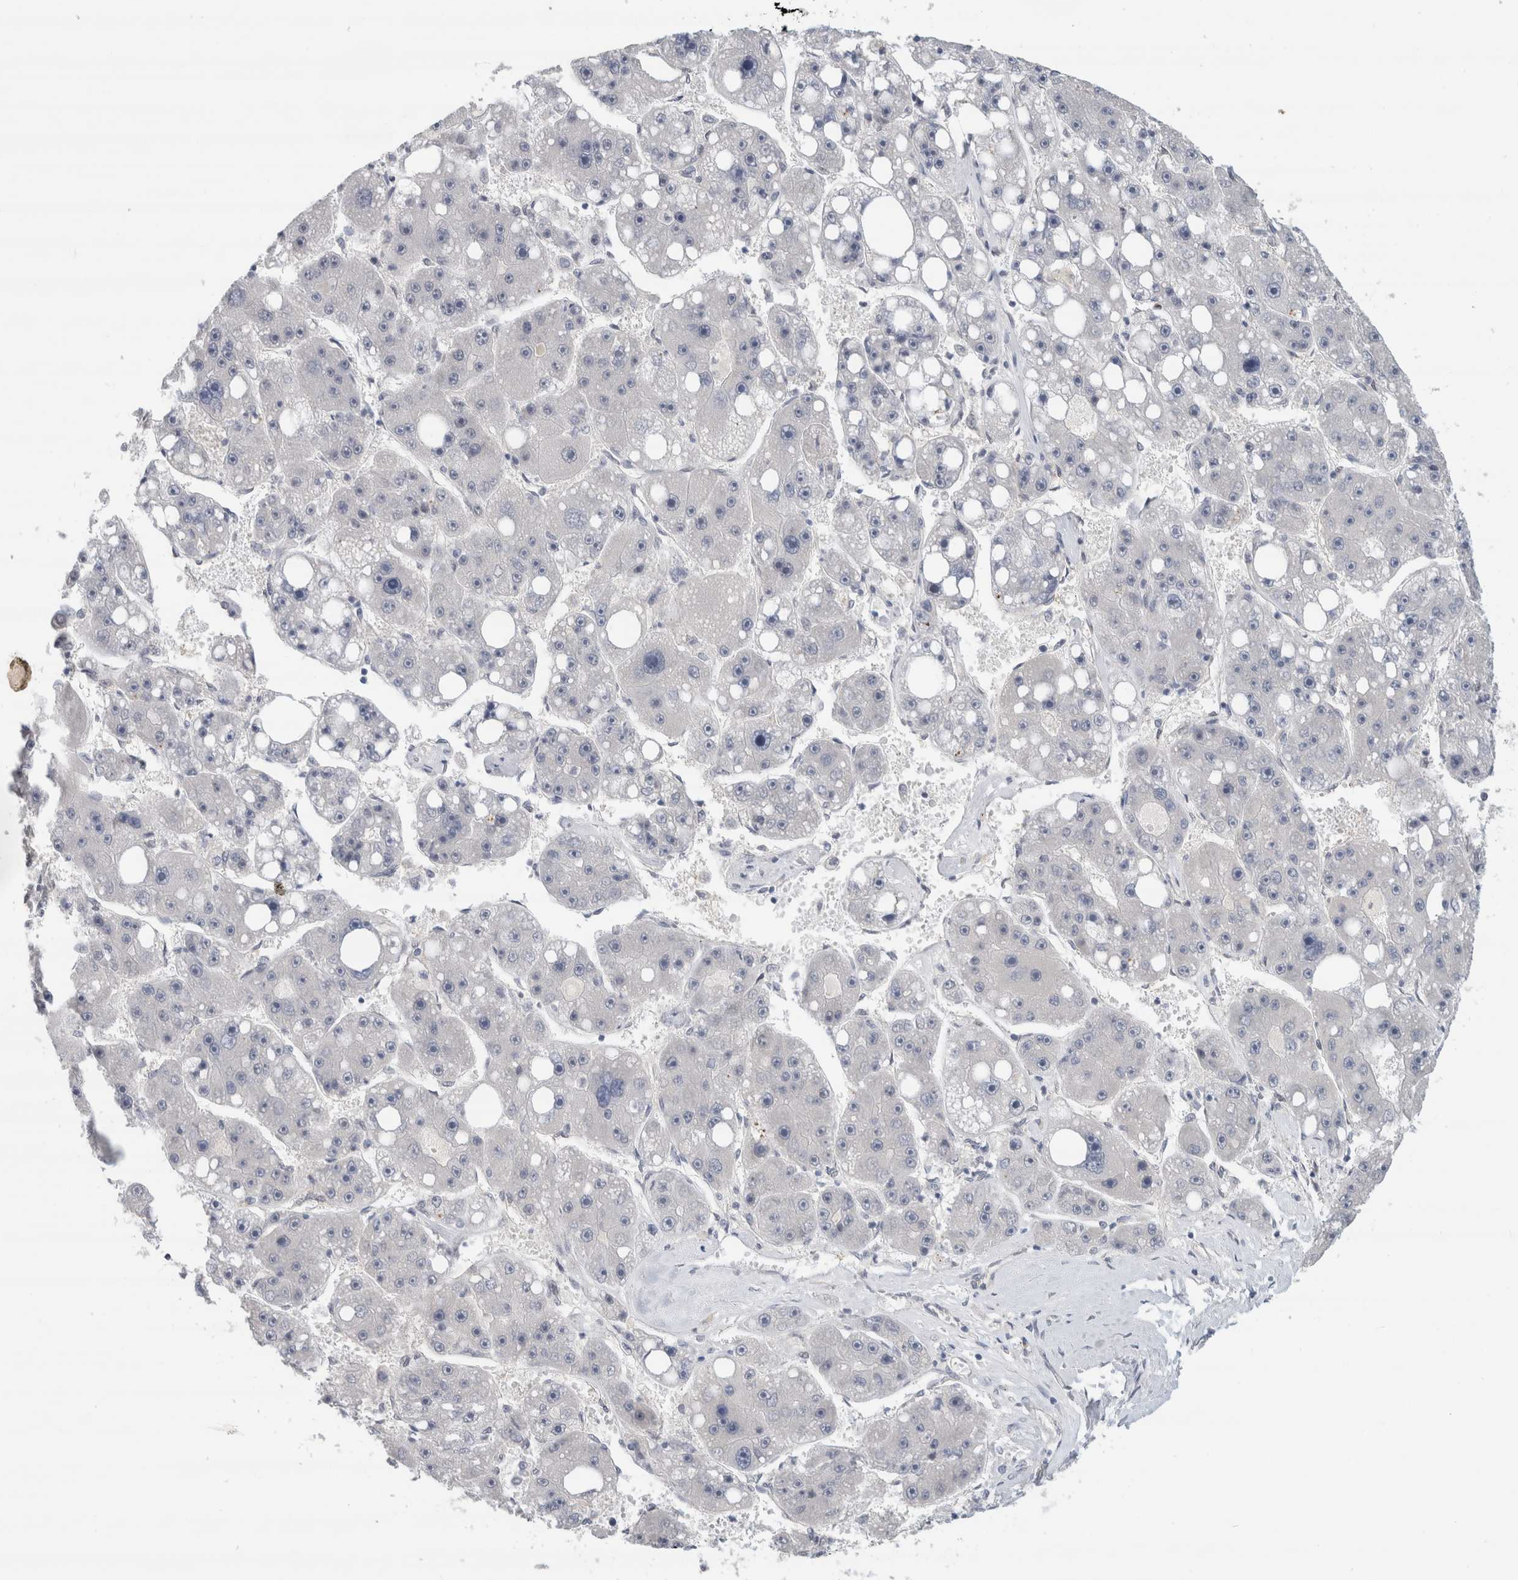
{"staining": {"intensity": "negative", "quantity": "none", "location": "none"}, "tissue": "liver cancer", "cell_type": "Tumor cells", "image_type": "cancer", "snomed": [{"axis": "morphology", "description": "Carcinoma, Hepatocellular, NOS"}, {"axis": "topography", "description": "Liver"}], "caption": "Liver cancer (hepatocellular carcinoma) stained for a protein using immunohistochemistry demonstrates no expression tumor cells.", "gene": "EIF4G3", "patient": {"sex": "female", "age": 61}}